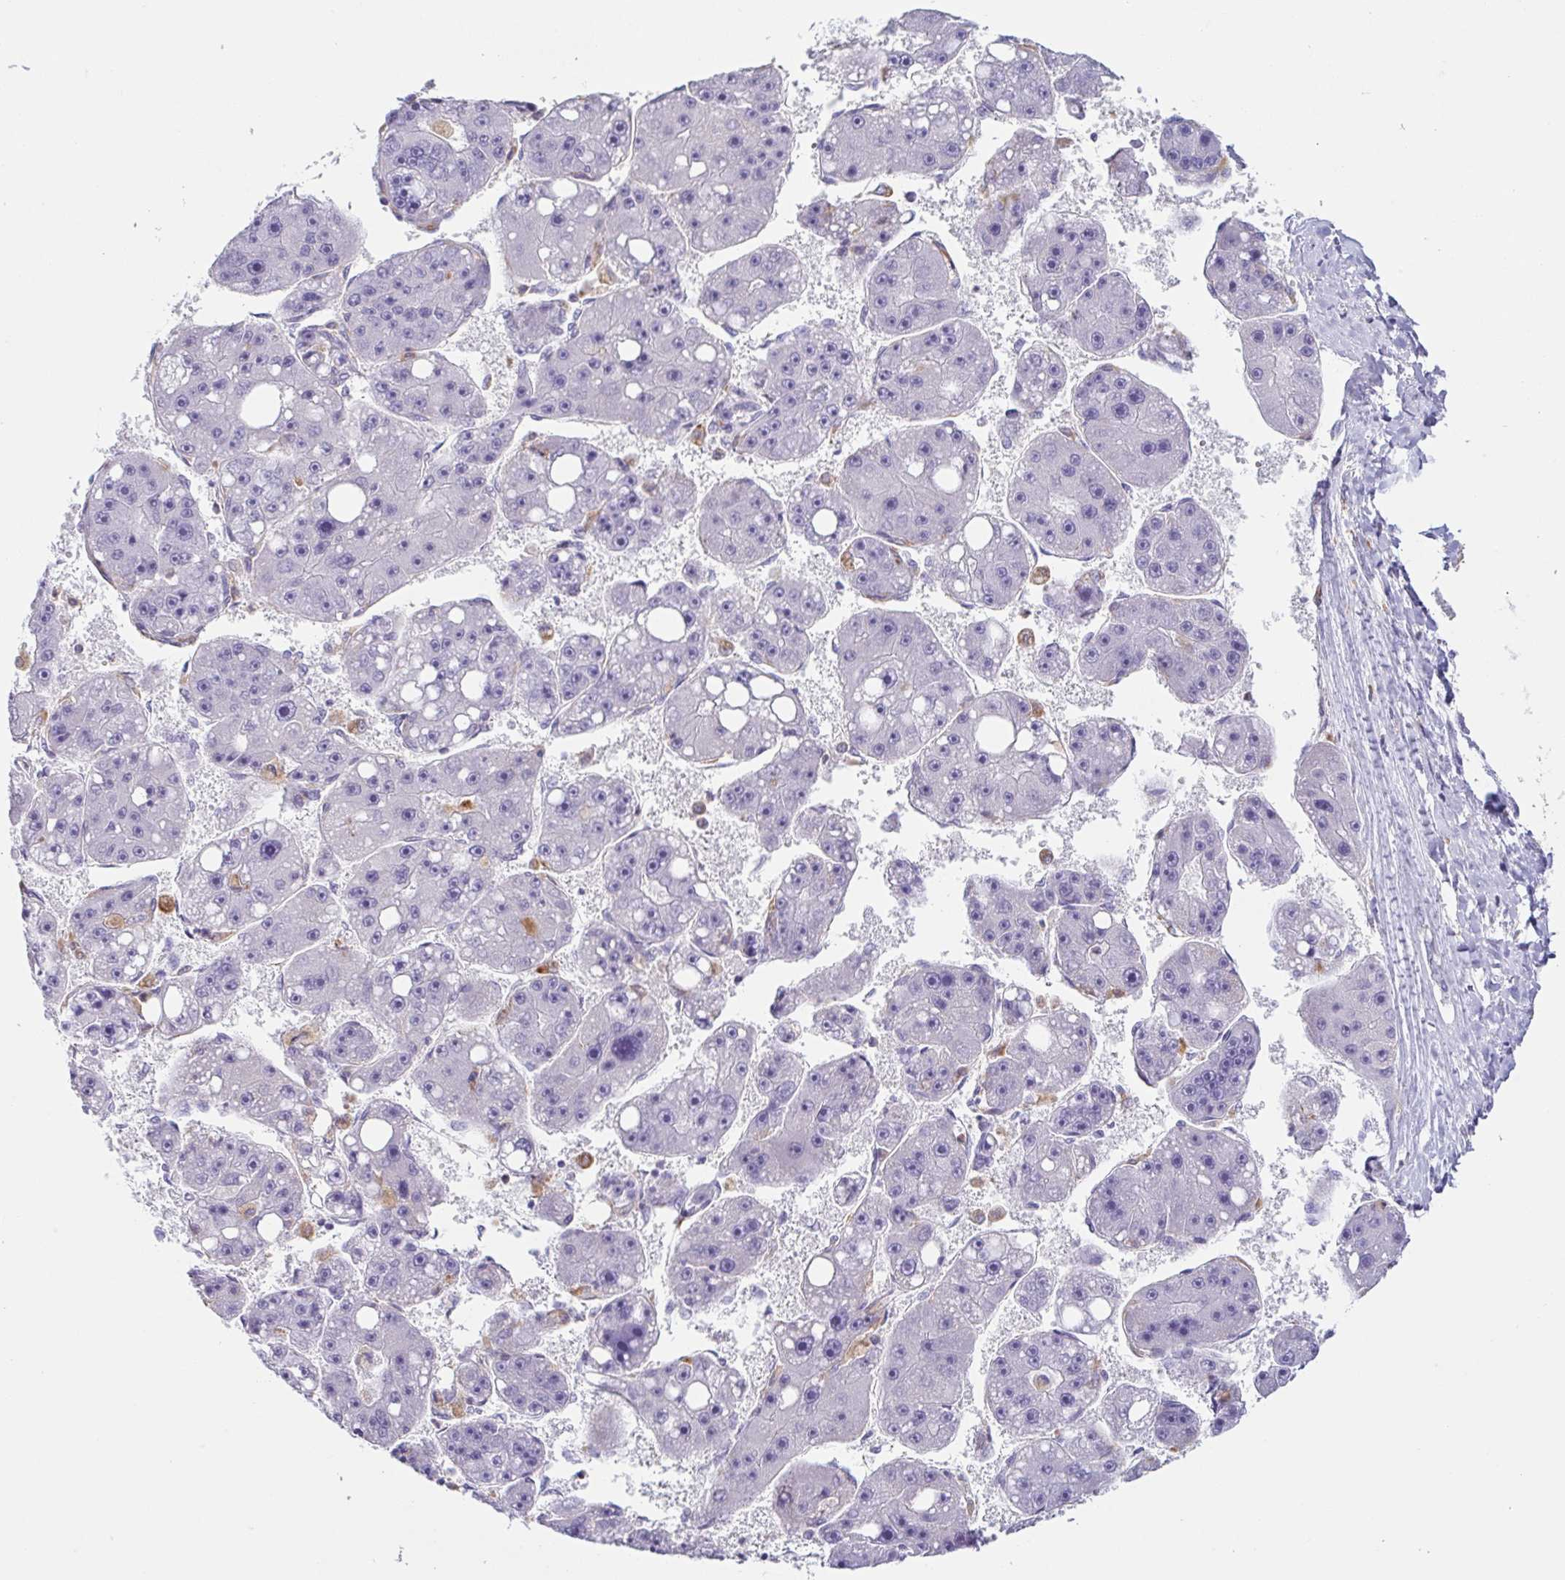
{"staining": {"intensity": "negative", "quantity": "none", "location": "none"}, "tissue": "liver cancer", "cell_type": "Tumor cells", "image_type": "cancer", "snomed": [{"axis": "morphology", "description": "Carcinoma, Hepatocellular, NOS"}, {"axis": "topography", "description": "Liver"}], "caption": "Micrograph shows no protein expression in tumor cells of liver cancer (hepatocellular carcinoma) tissue.", "gene": "ATP6V1G2", "patient": {"sex": "female", "age": 61}}